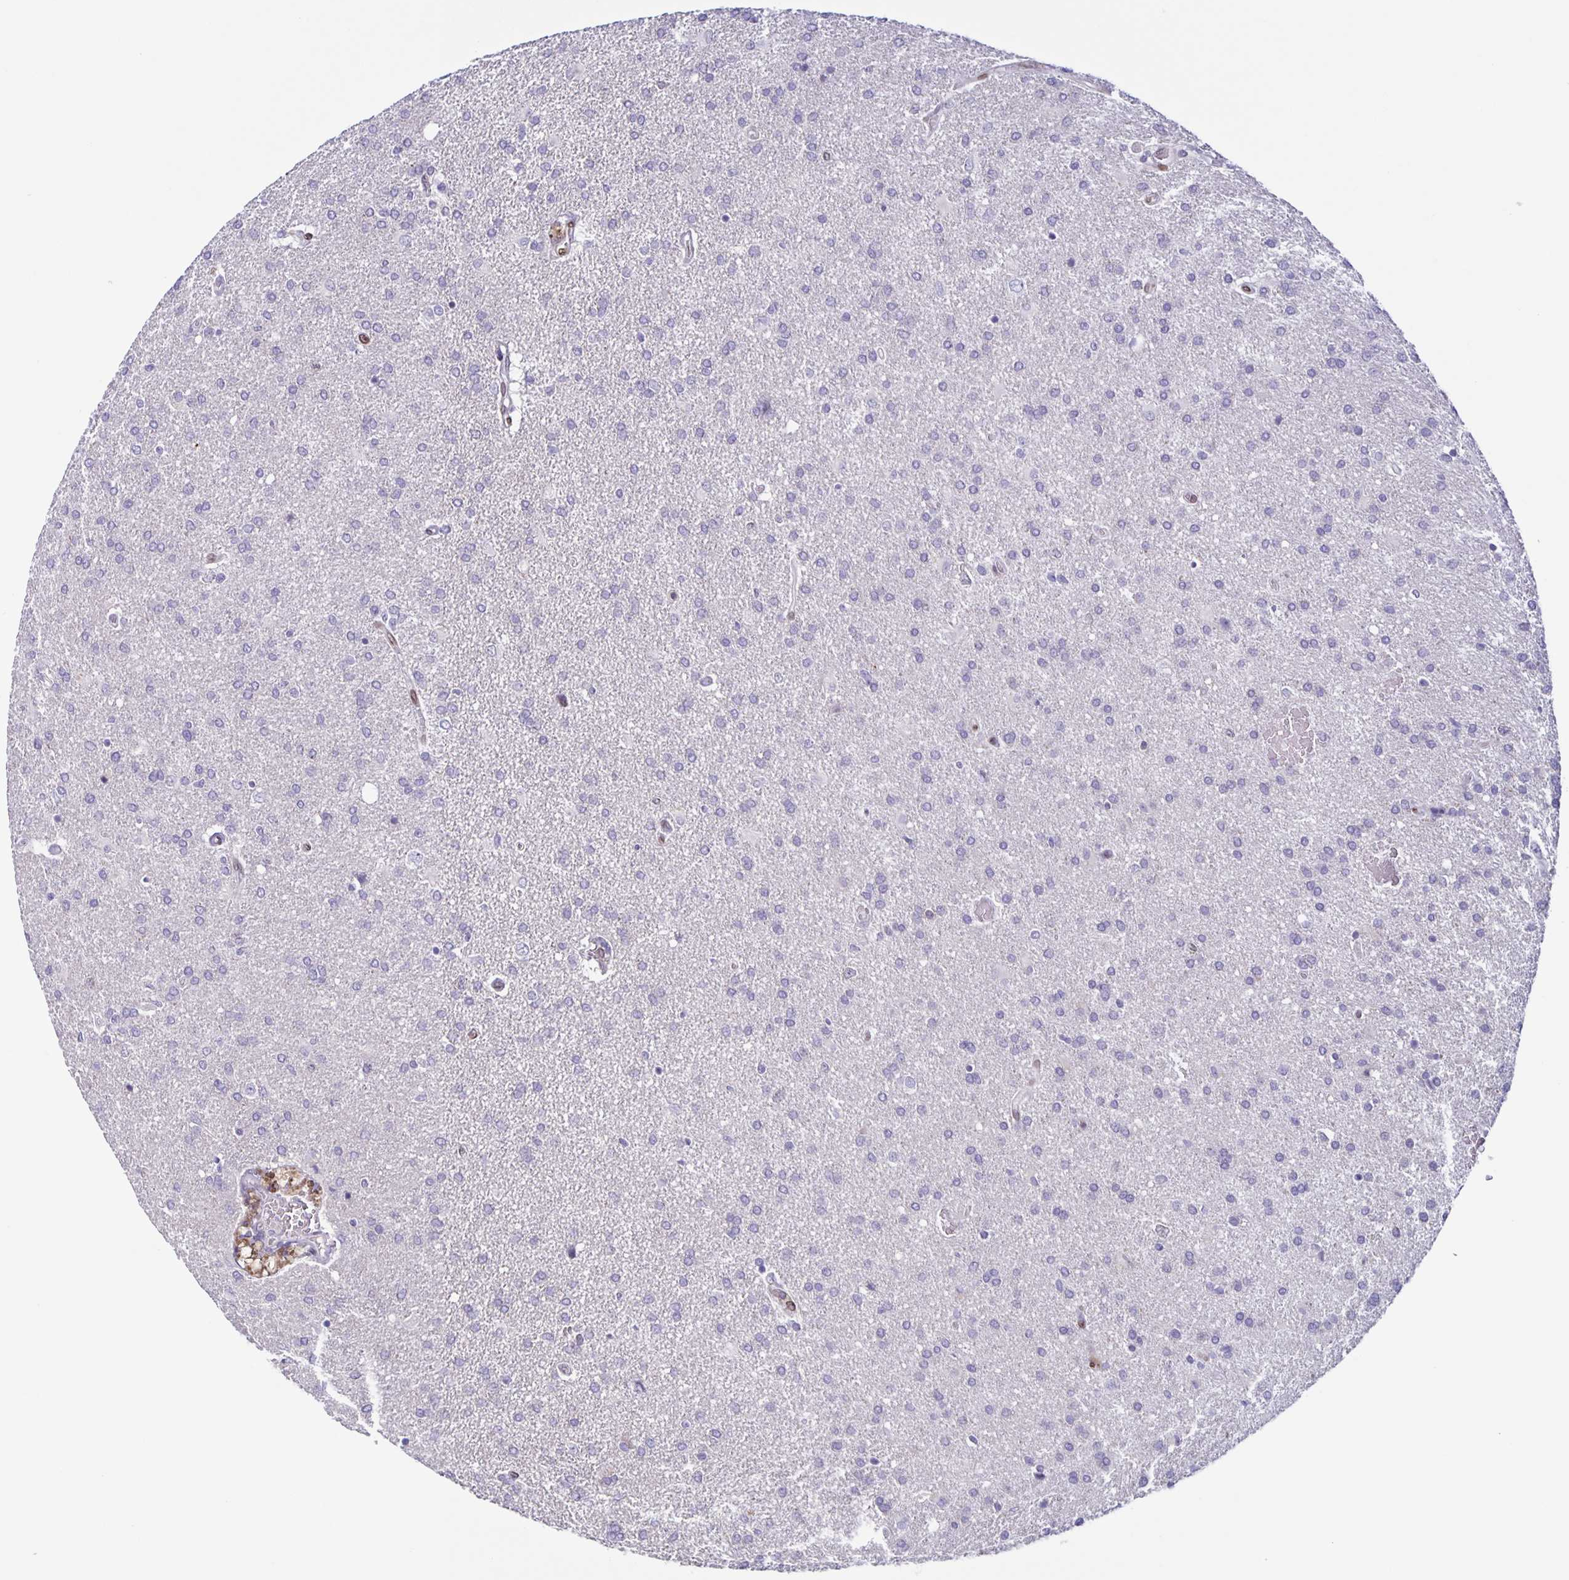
{"staining": {"intensity": "negative", "quantity": "none", "location": "none"}, "tissue": "glioma", "cell_type": "Tumor cells", "image_type": "cancer", "snomed": [{"axis": "morphology", "description": "Glioma, malignant, High grade"}, {"axis": "topography", "description": "Brain"}], "caption": "This is an IHC image of glioma. There is no expression in tumor cells.", "gene": "SYNE2", "patient": {"sex": "male", "age": 68}}